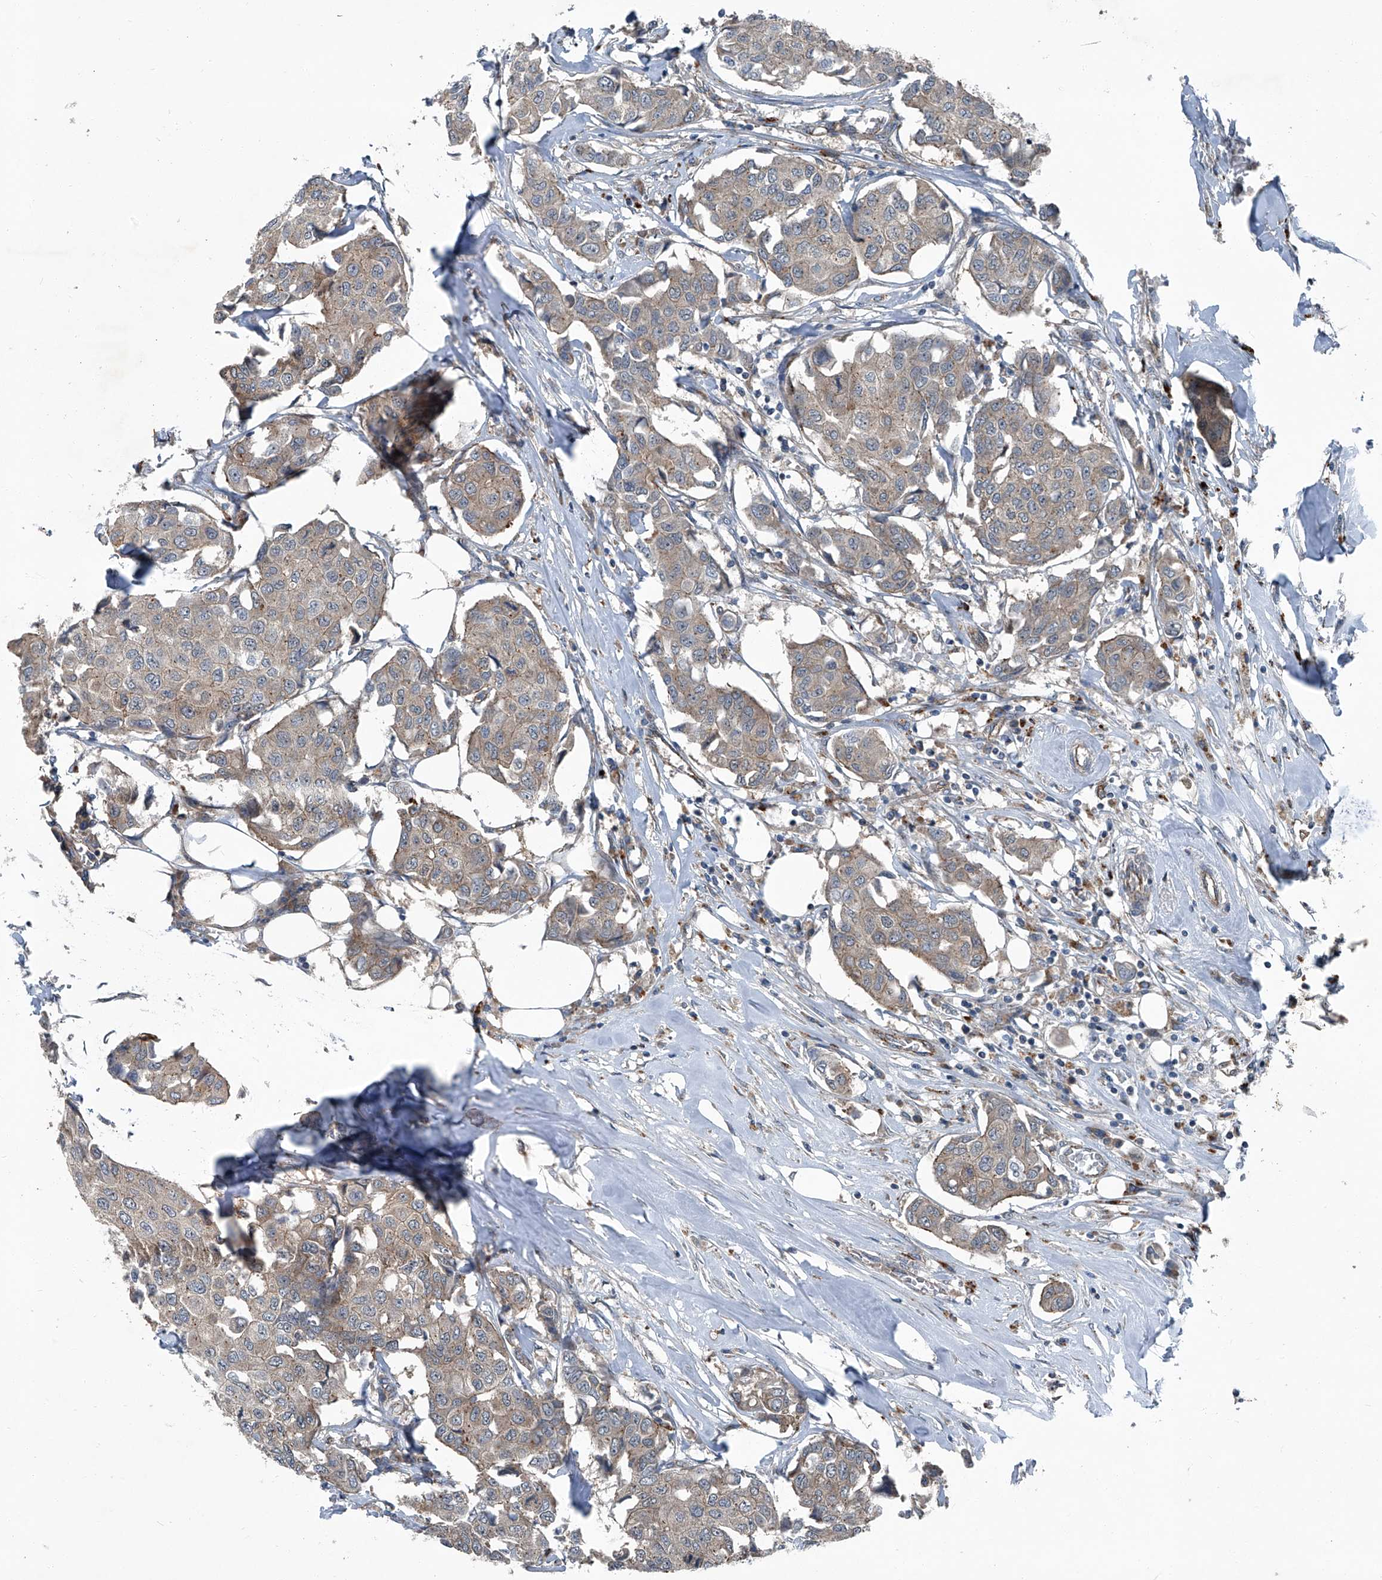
{"staining": {"intensity": "weak", "quantity": ">75%", "location": "cytoplasmic/membranous"}, "tissue": "breast cancer", "cell_type": "Tumor cells", "image_type": "cancer", "snomed": [{"axis": "morphology", "description": "Duct carcinoma"}, {"axis": "topography", "description": "Breast"}], "caption": "High-magnification brightfield microscopy of breast invasive ductal carcinoma stained with DAB (brown) and counterstained with hematoxylin (blue). tumor cells exhibit weak cytoplasmic/membranous expression is identified in about>75% of cells.", "gene": "SENP2", "patient": {"sex": "female", "age": 80}}